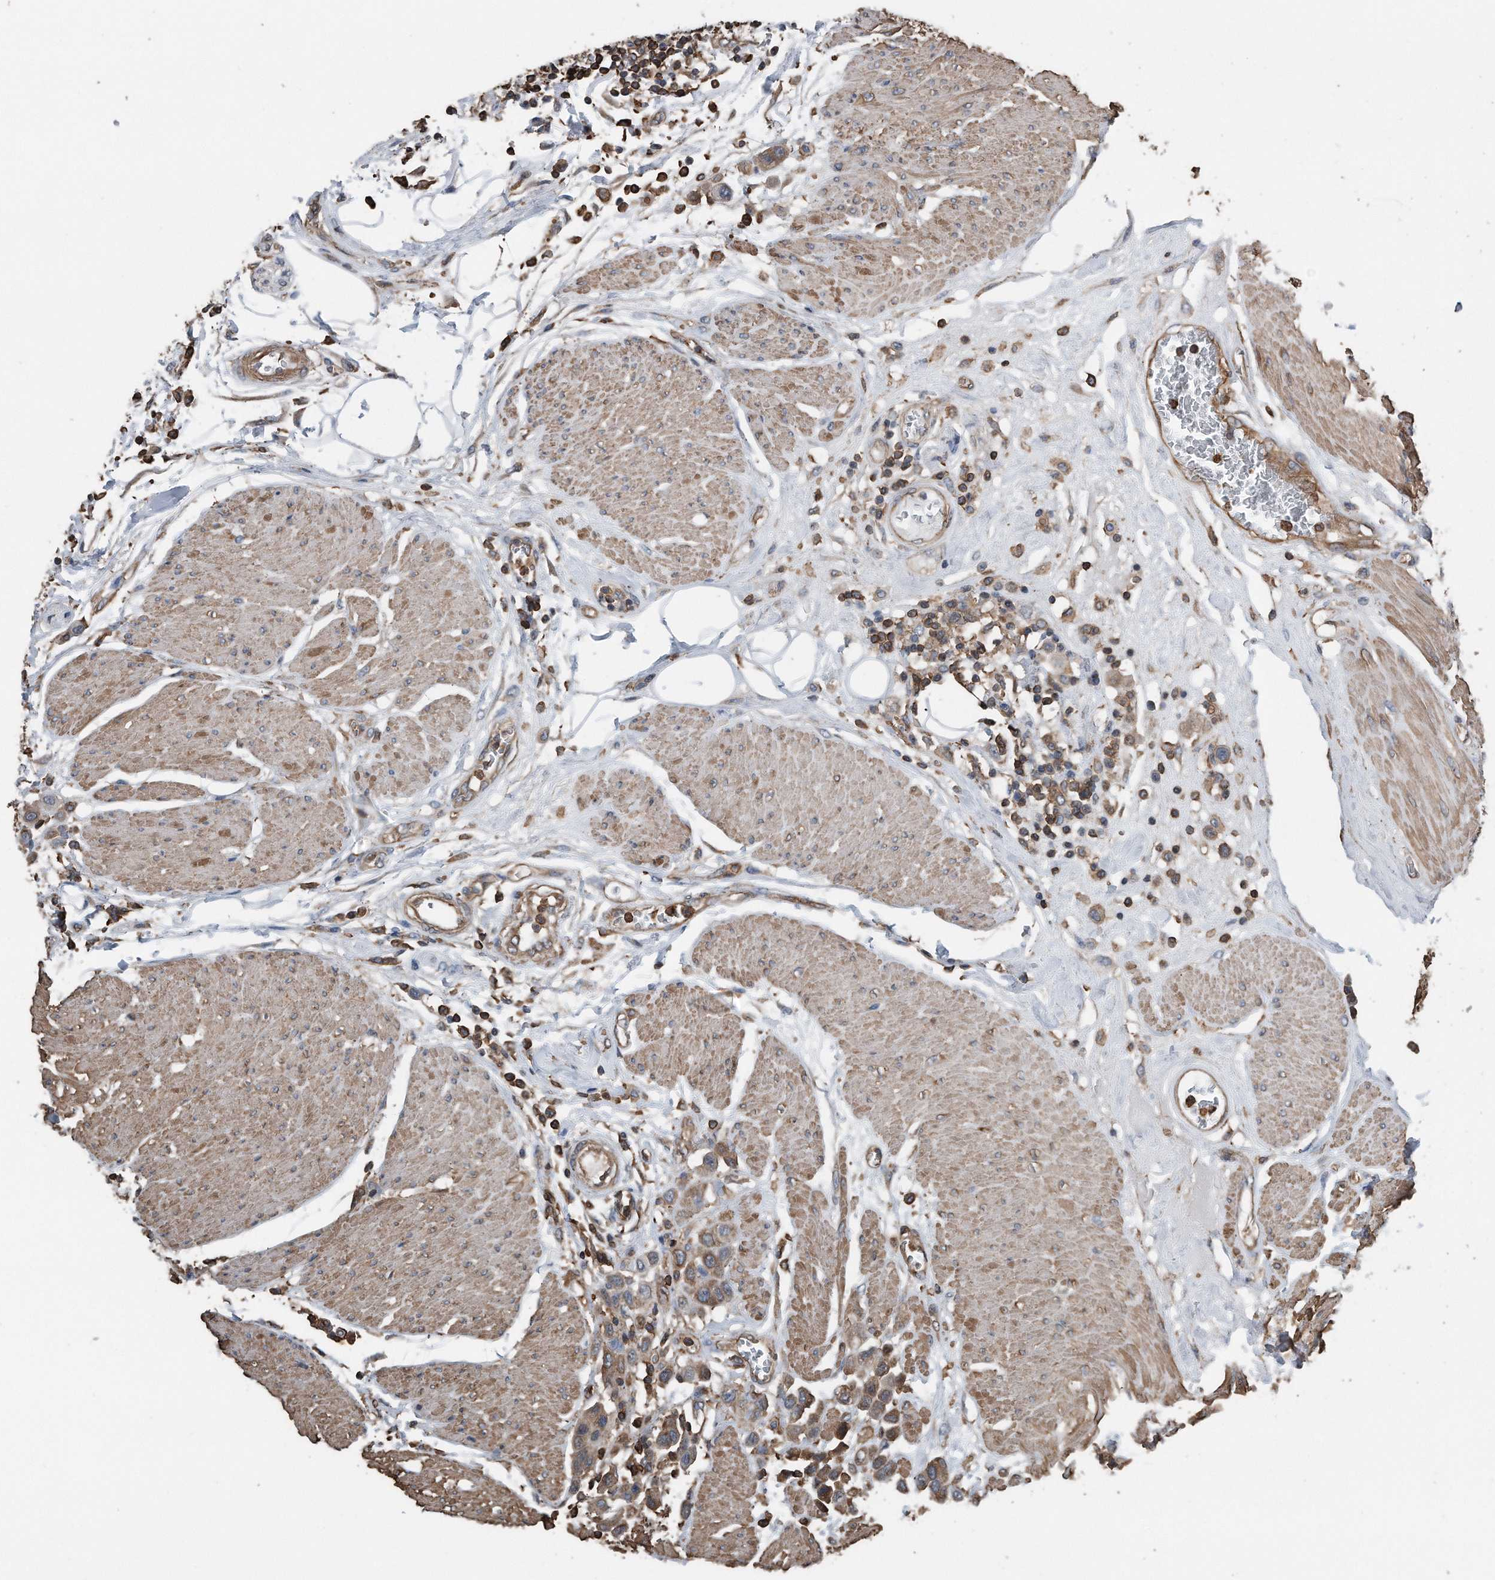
{"staining": {"intensity": "moderate", "quantity": ">75%", "location": "cytoplasmic/membranous"}, "tissue": "urothelial cancer", "cell_type": "Tumor cells", "image_type": "cancer", "snomed": [{"axis": "morphology", "description": "Urothelial carcinoma, High grade"}, {"axis": "topography", "description": "Urinary bladder"}], "caption": "High-grade urothelial carcinoma was stained to show a protein in brown. There is medium levels of moderate cytoplasmic/membranous staining in approximately >75% of tumor cells. The staining was performed using DAB to visualize the protein expression in brown, while the nuclei were stained in blue with hematoxylin (Magnification: 20x).", "gene": "RSPO3", "patient": {"sex": "male", "age": 50}}